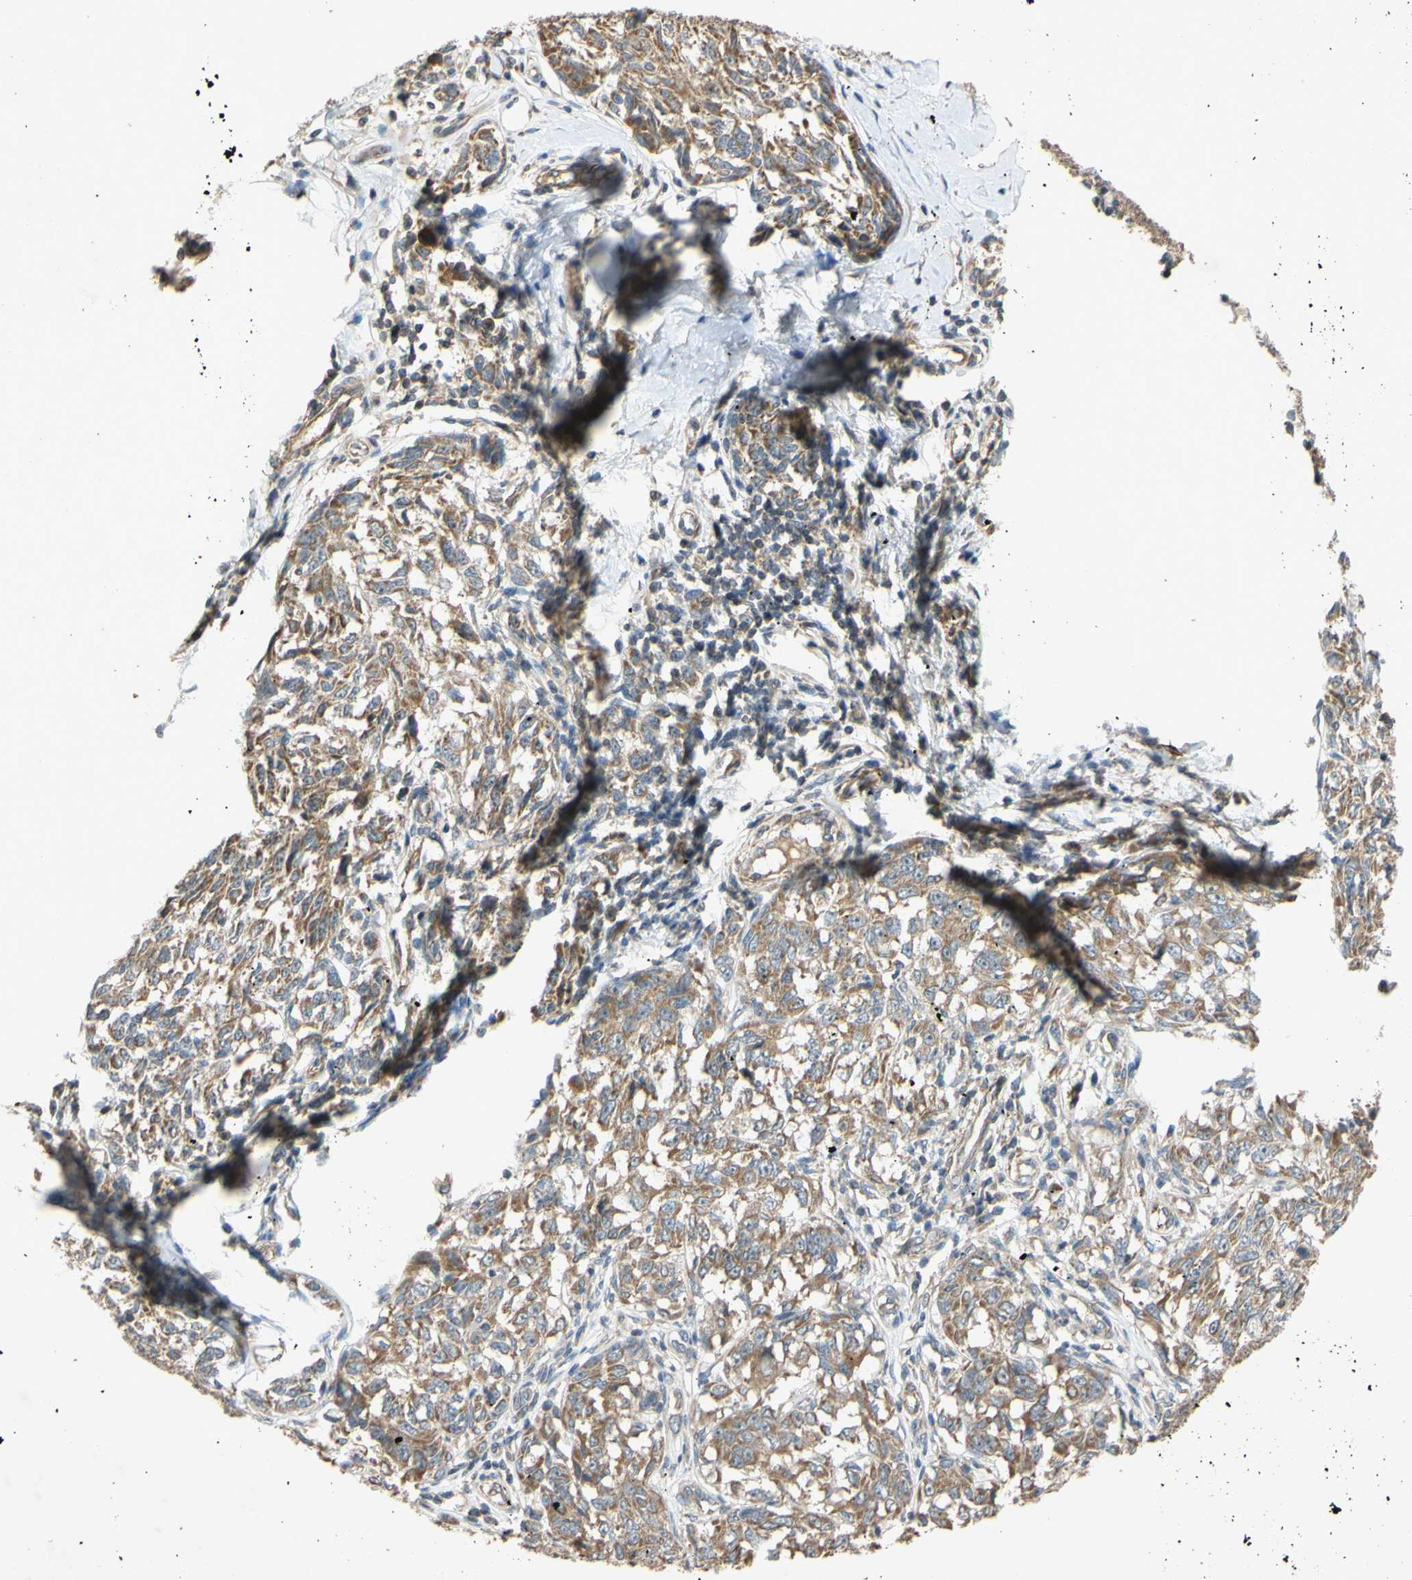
{"staining": {"intensity": "moderate", "quantity": ">75%", "location": "cytoplasmic/membranous"}, "tissue": "melanoma", "cell_type": "Tumor cells", "image_type": "cancer", "snomed": [{"axis": "morphology", "description": "Malignant melanoma, NOS"}, {"axis": "topography", "description": "Skin"}], "caption": "About >75% of tumor cells in human malignant melanoma exhibit moderate cytoplasmic/membranous protein positivity as visualized by brown immunohistochemical staining.", "gene": "PARD6A", "patient": {"sex": "female", "age": 64}}